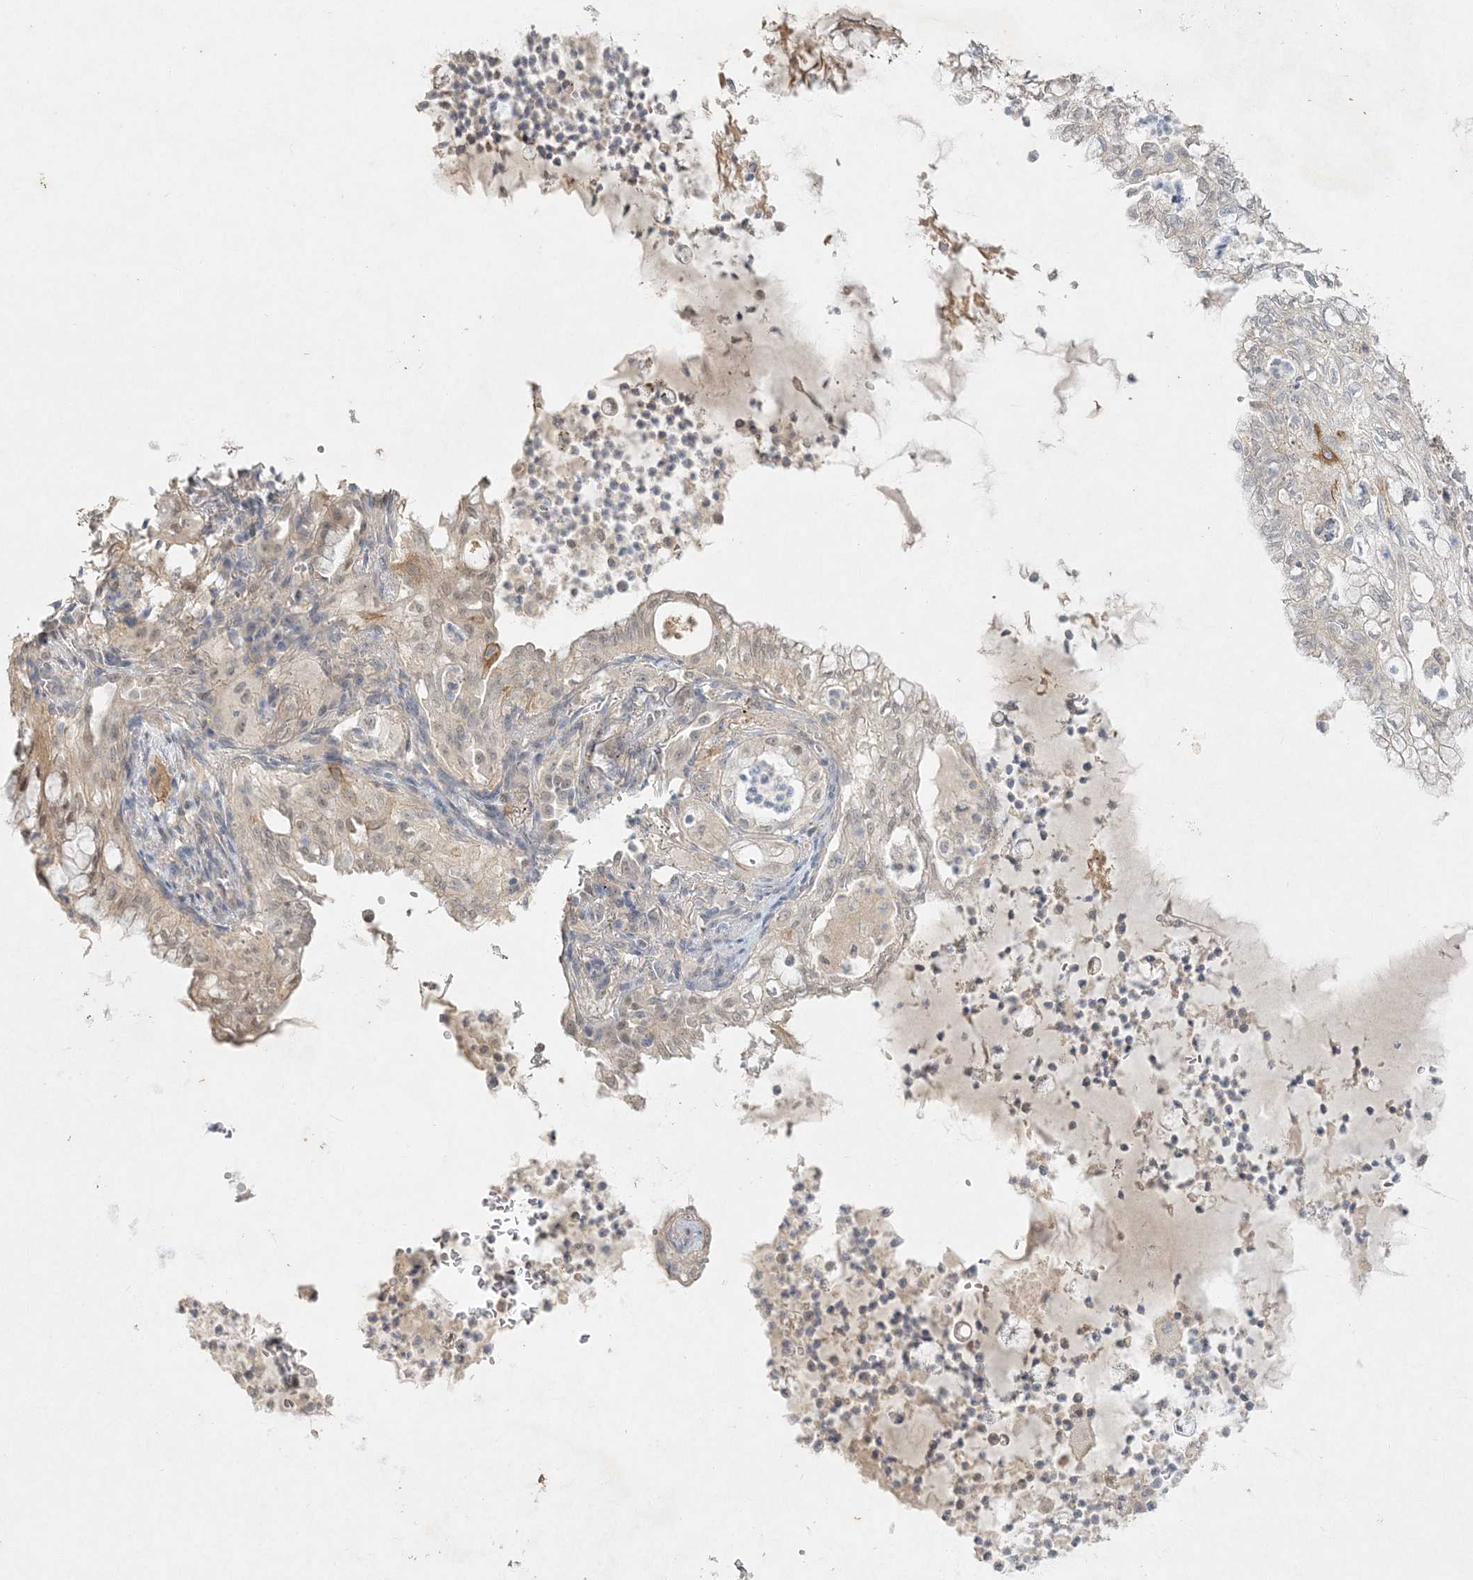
{"staining": {"intensity": "weak", "quantity": "<25%", "location": "nuclear"}, "tissue": "lung cancer", "cell_type": "Tumor cells", "image_type": "cancer", "snomed": [{"axis": "morphology", "description": "Adenocarcinoma, NOS"}, {"axis": "topography", "description": "Lung"}], "caption": "High power microscopy image of an immunohistochemistry (IHC) photomicrograph of lung cancer, revealing no significant expression in tumor cells.", "gene": "MAT2B", "patient": {"sex": "female", "age": 70}}